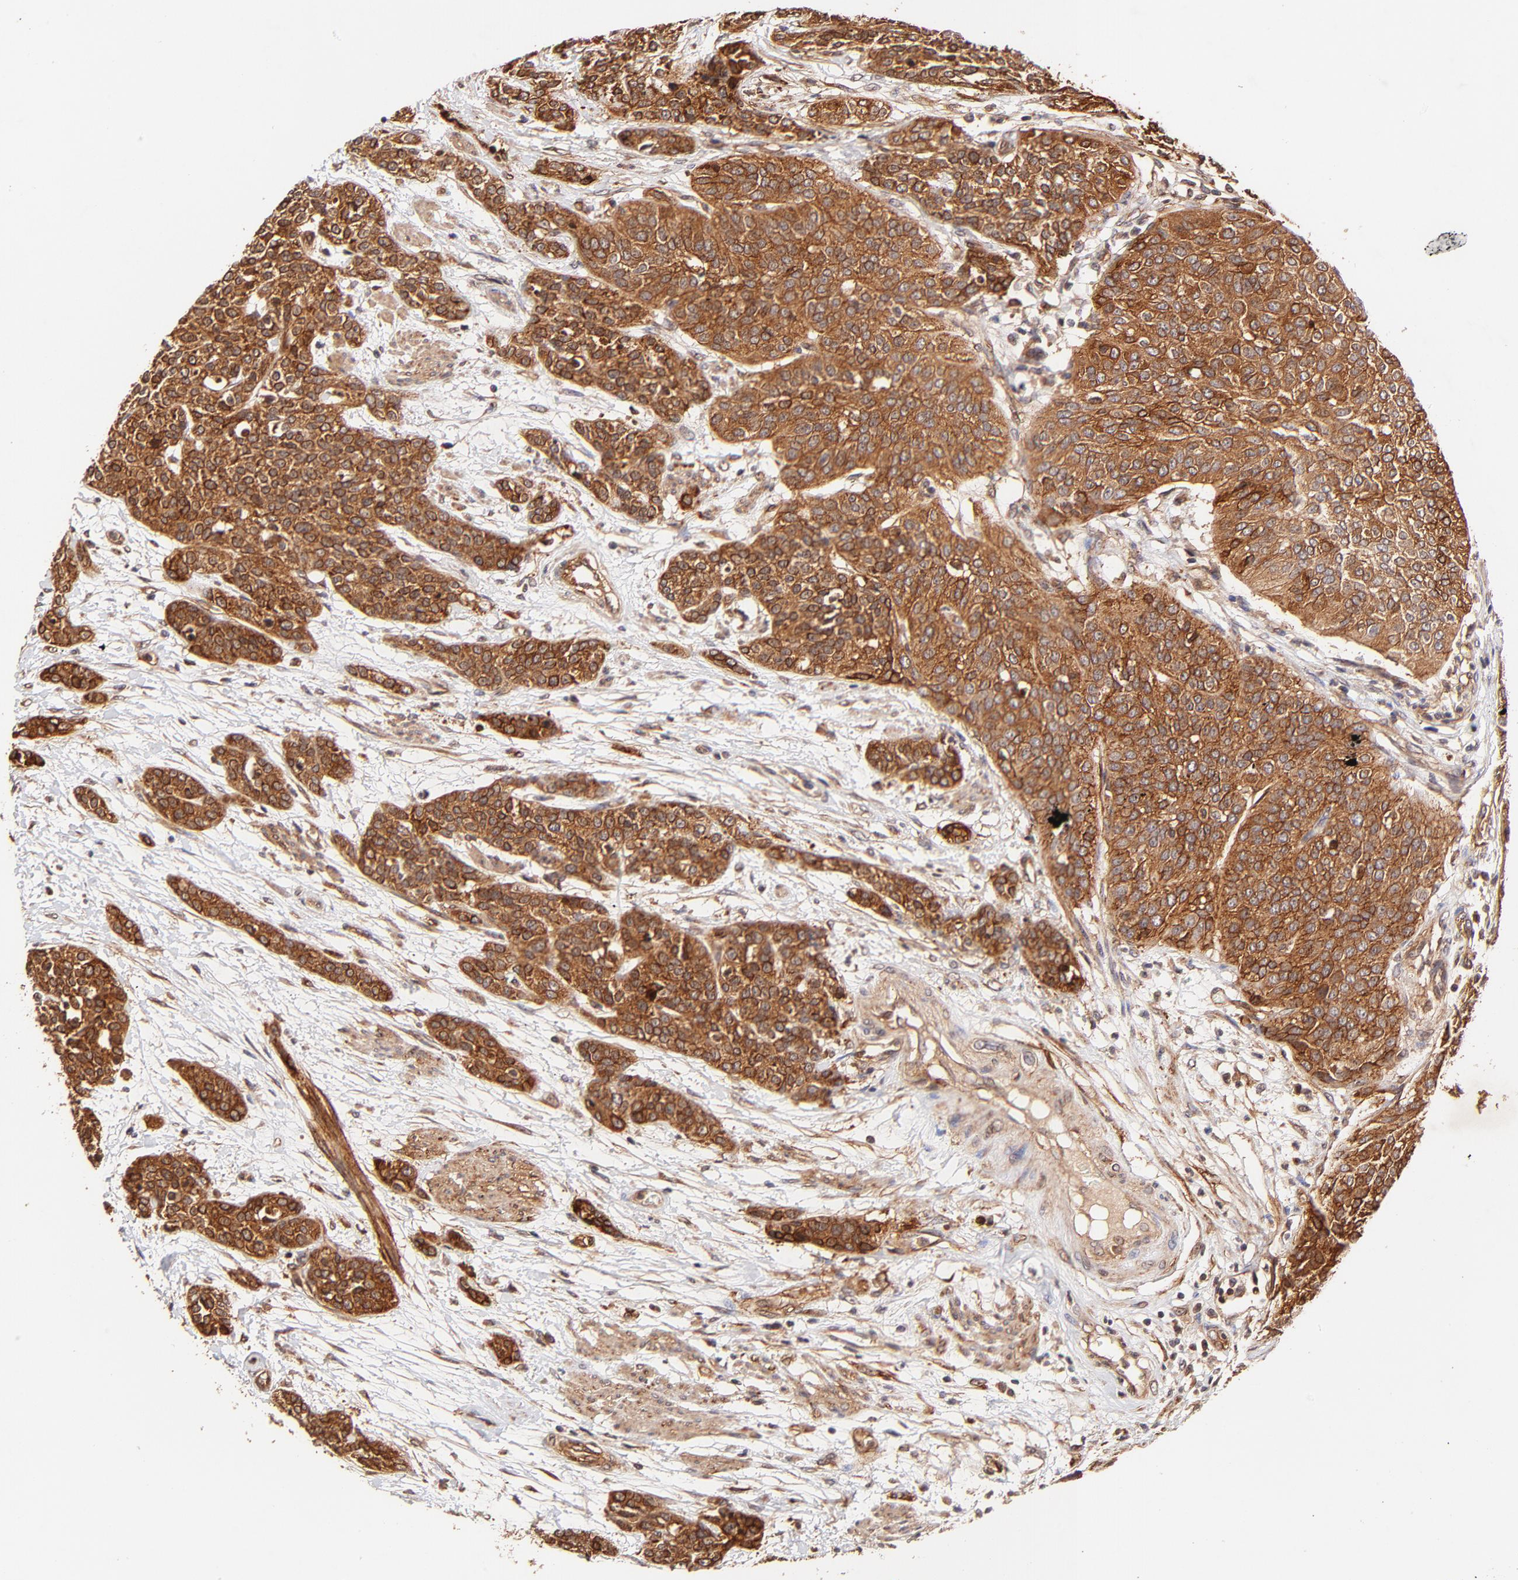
{"staining": {"intensity": "strong", "quantity": ">75%", "location": "cytoplasmic/membranous"}, "tissue": "urothelial cancer", "cell_type": "Tumor cells", "image_type": "cancer", "snomed": [{"axis": "morphology", "description": "Urothelial carcinoma, High grade"}, {"axis": "topography", "description": "Urinary bladder"}], "caption": "IHC (DAB (3,3'-diaminobenzidine)) staining of urothelial cancer reveals strong cytoplasmic/membranous protein positivity in approximately >75% of tumor cells. (DAB IHC, brown staining for protein, blue staining for nuclei).", "gene": "ITGB1", "patient": {"sex": "male", "age": 56}}